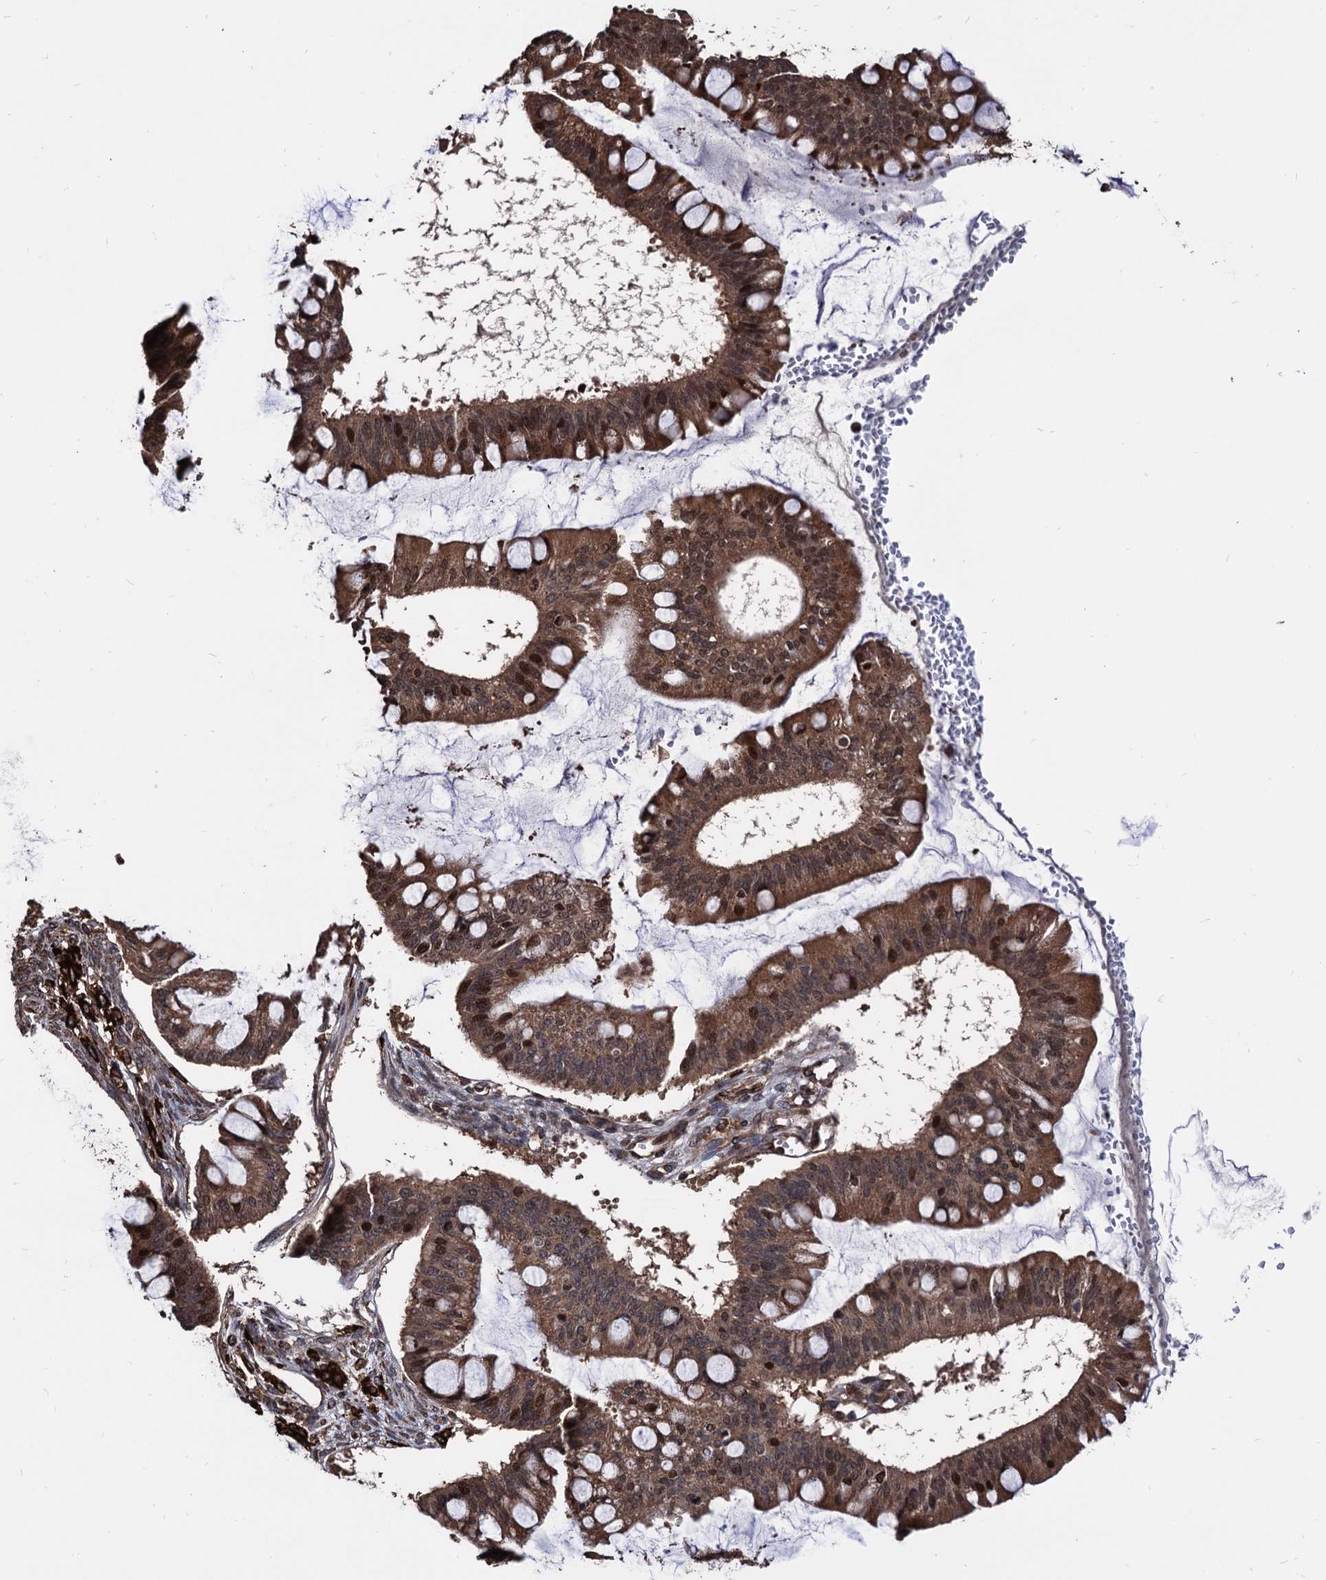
{"staining": {"intensity": "moderate", "quantity": ">75%", "location": "cytoplasmic/membranous,nuclear"}, "tissue": "ovarian cancer", "cell_type": "Tumor cells", "image_type": "cancer", "snomed": [{"axis": "morphology", "description": "Cystadenocarcinoma, mucinous, NOS"}, {"axis": "topography", "description": "Ovary"}], "caption": "Immunohistochemistry image of ovarian cancer (mucinous cystadenocarcinoma) stained for a protein (brown), which demonstrates medium levels of moderate cytoplasmic/membranous and nuclear staining in about >75% of tumor cells.", "gene": "ANKRD12", "patient": {"sex": "female", "age": 73}}